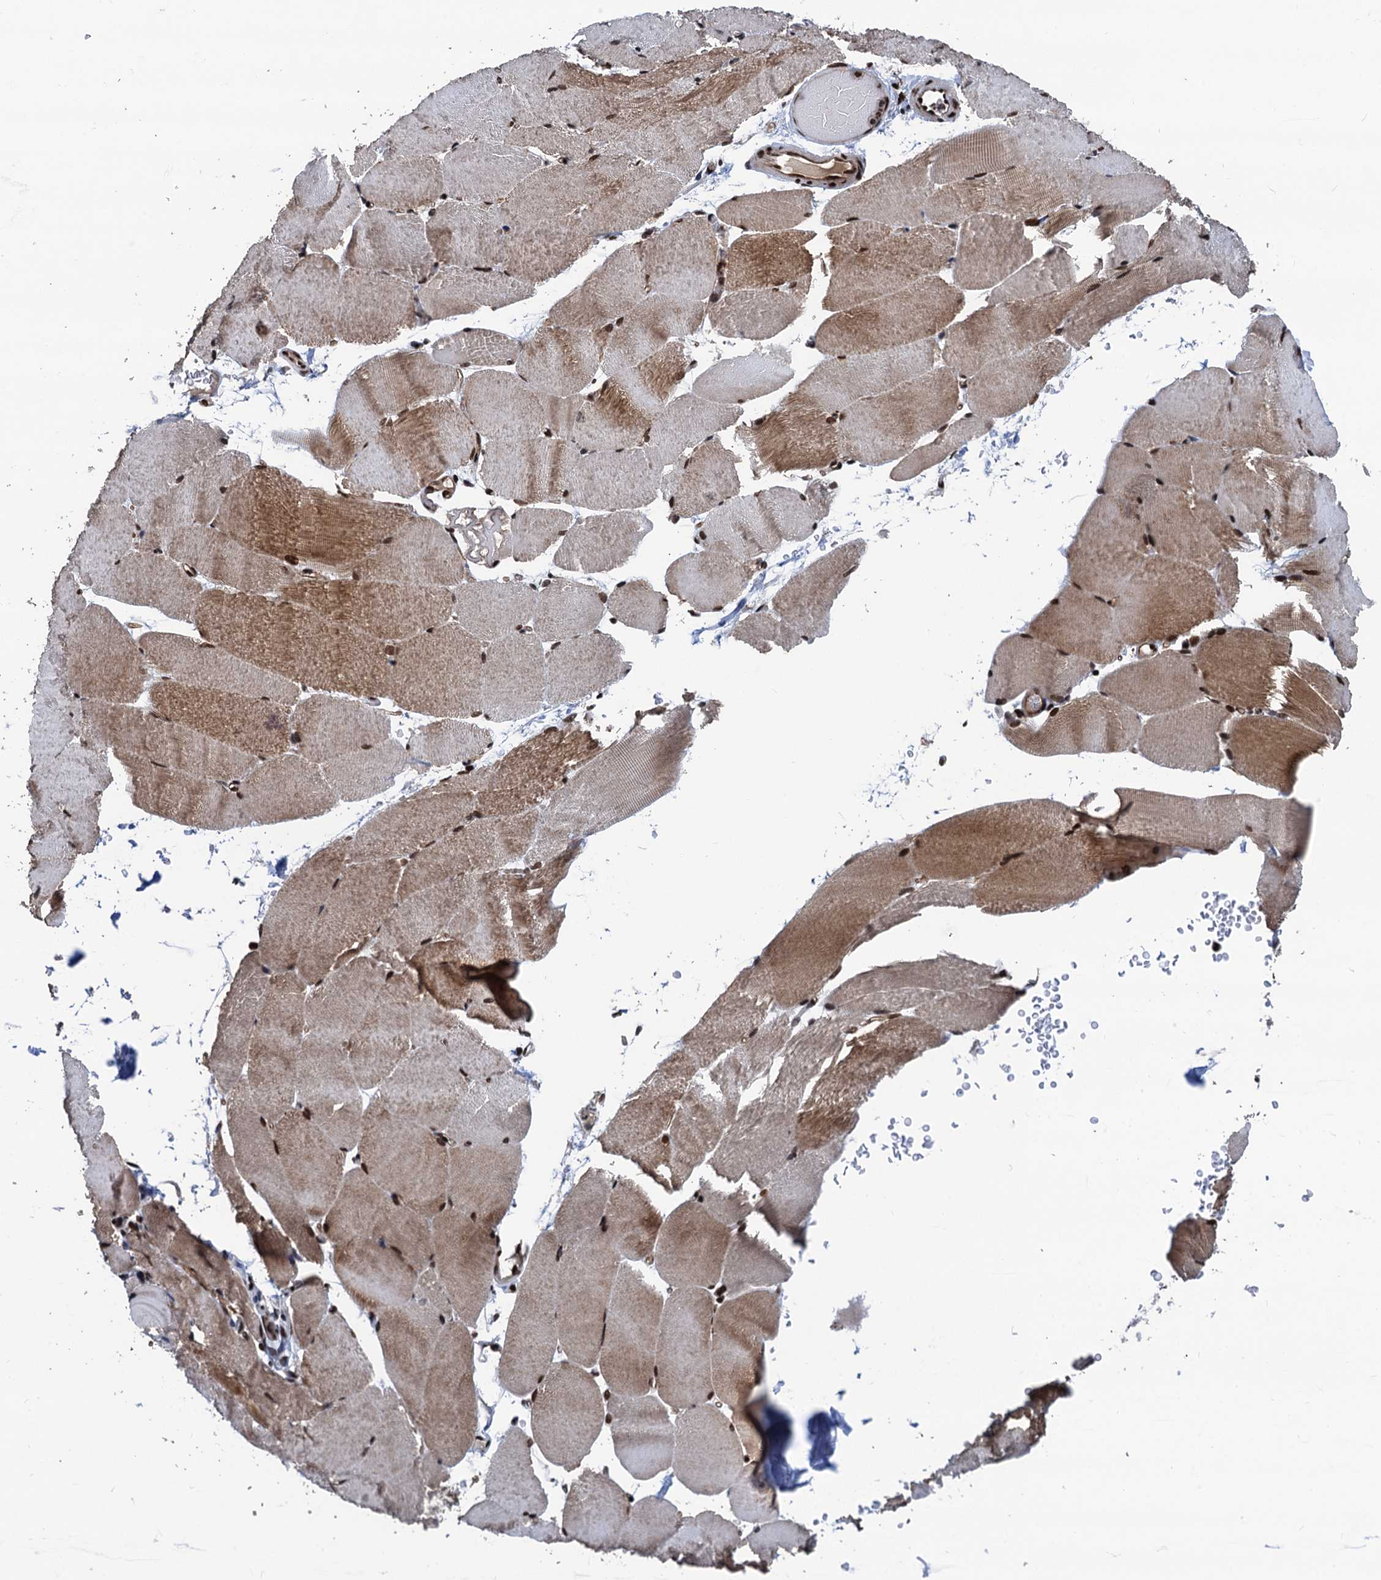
{"staining": {"intensity": "moderate", "quantity": ">75%", "location": "cytoplasmic/membranous,nuclear"}, "tissue": "skeletal muscle", "cell_type": "Myocytes", "image_type": "normal", "snomed": [{"axis": "morphology", "description": "Normal tissue, NOS"}, {"axis": "topography", "description": "Skeletal muscle"}, {"axis": "topography", "description": "Parathyroid gland"}], "caption": "Immunohistochemical staining of normal skeletal muscle demonstrates medium levels of moderate cytoplasmic/membranous,nuclear expression in approximately >75% of myocytes.", "gene": "PPP4R1", "patient": {"sex": "female", "age": 37}}